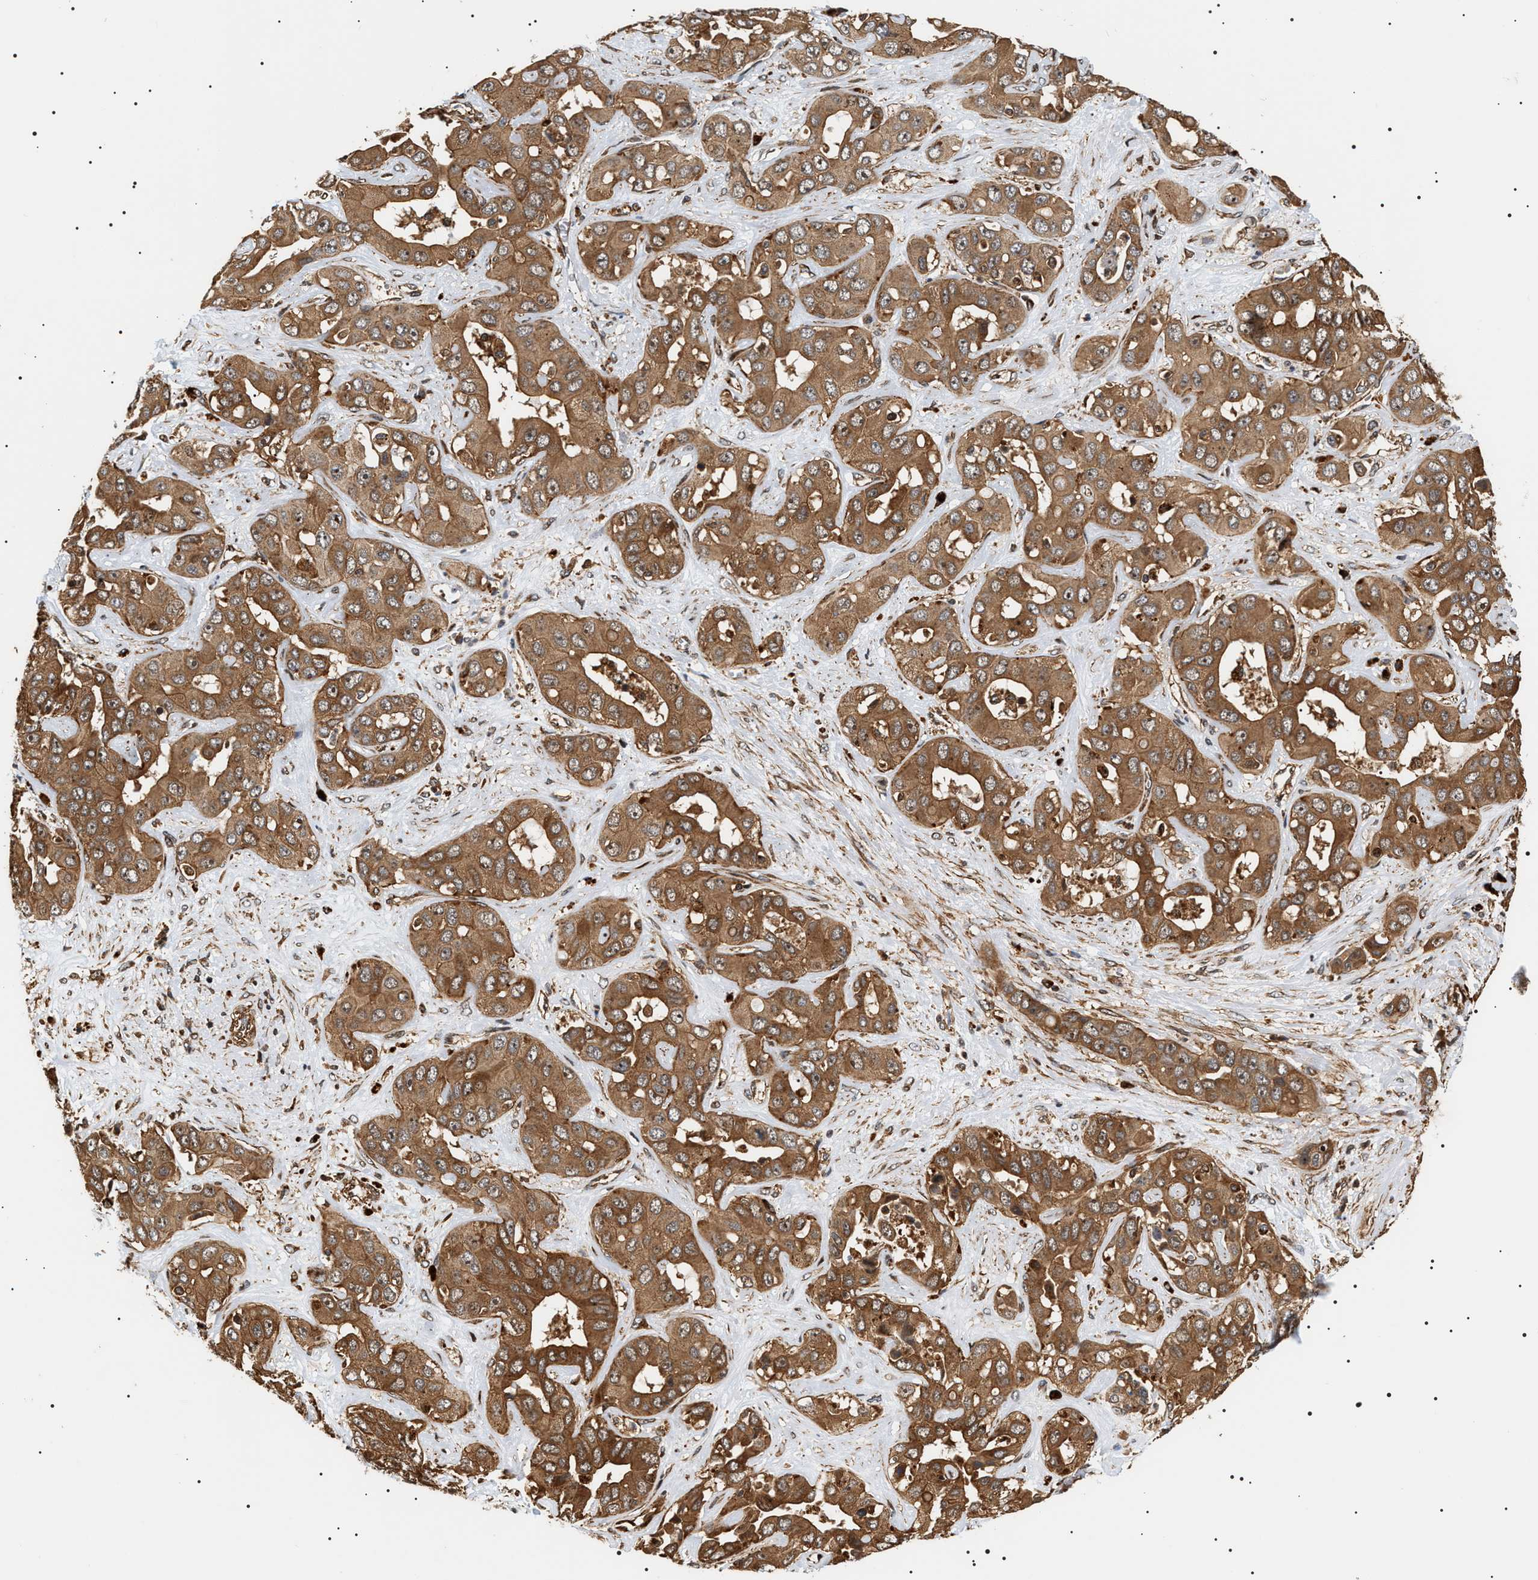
{"staining": {"intensity": "moderate", "quantity": ">75%", "location": "cytoplasmic/membranous"}, "tissue": "liver cancer", "cell_type": "Tumor cells", "image_type": "cancer", "snomed": [{"axis": "morphology", "description": "Cholangiocarcinoma"}, {"axis": "topography", "description": "Liver"}], "caption": "Immunohistochemistry (IHC) photomicrograph of human cholangiocarcinoma (liver) stained for a protein (brown), which reveals medium levels of moderate cytoplasmic/membranous positivity in approximately >75% of tumor cells.", "gene": "SH3GLB2", "patient": {"sex": "female", "age": 52}}